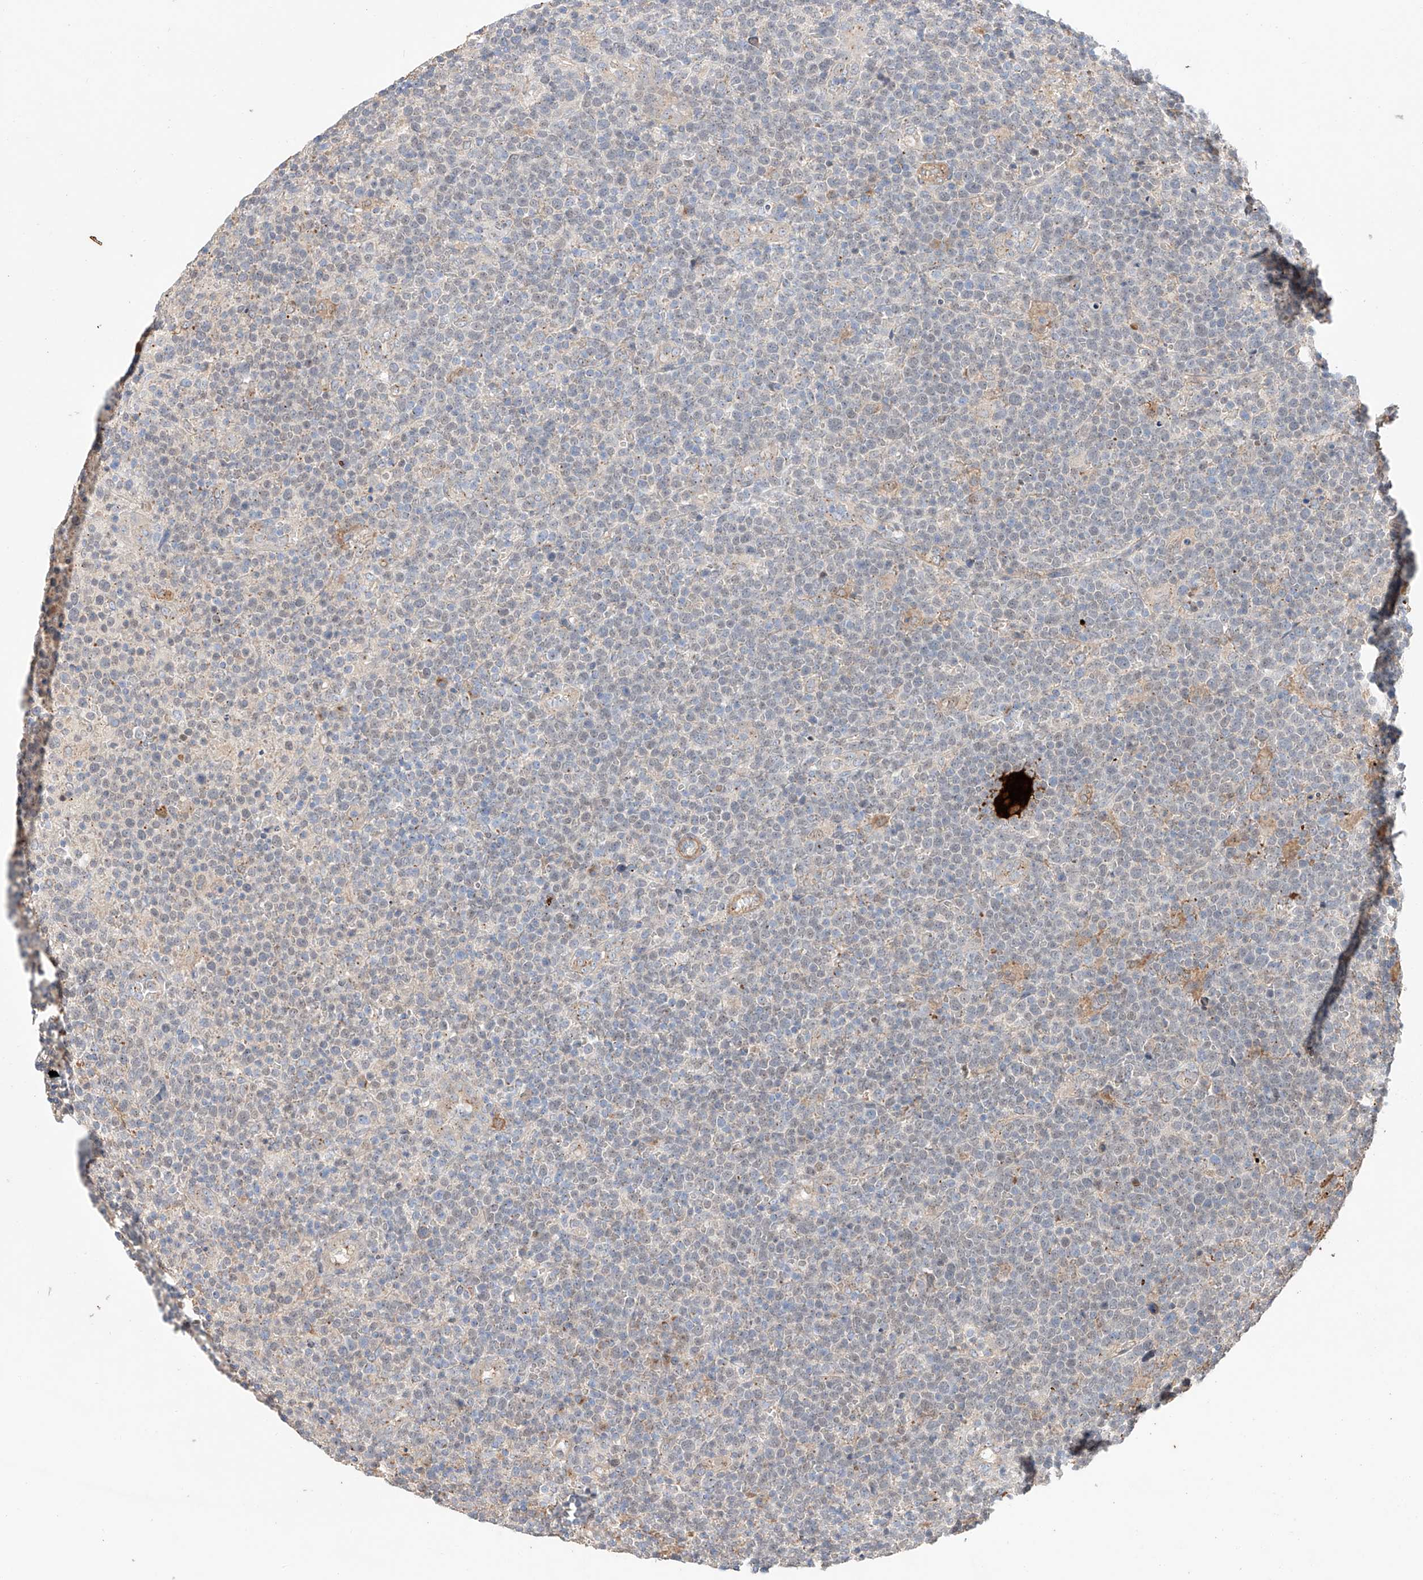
{"staining": {"intensity": "weak", "quantity": "<25%", "location": "cytoplasmic/membranous"}, "tissue": "lymphoma", "cell_type": "Tumor cells", "image_type": "cancer", "snomed": [{"axis": "morphology", "description": "Malignant lymphoma, non-Hodgkin's type, High grade"}, {"axis": "topography", "description": "Lymph node"}], "caption": "Image shows no significant protein expression in tumor cells of malignant lymphoma, non-Hodgkin's type (high-grade).", "gene": "MOSPD1", "patient": {"sex": "male", "age": 61}}